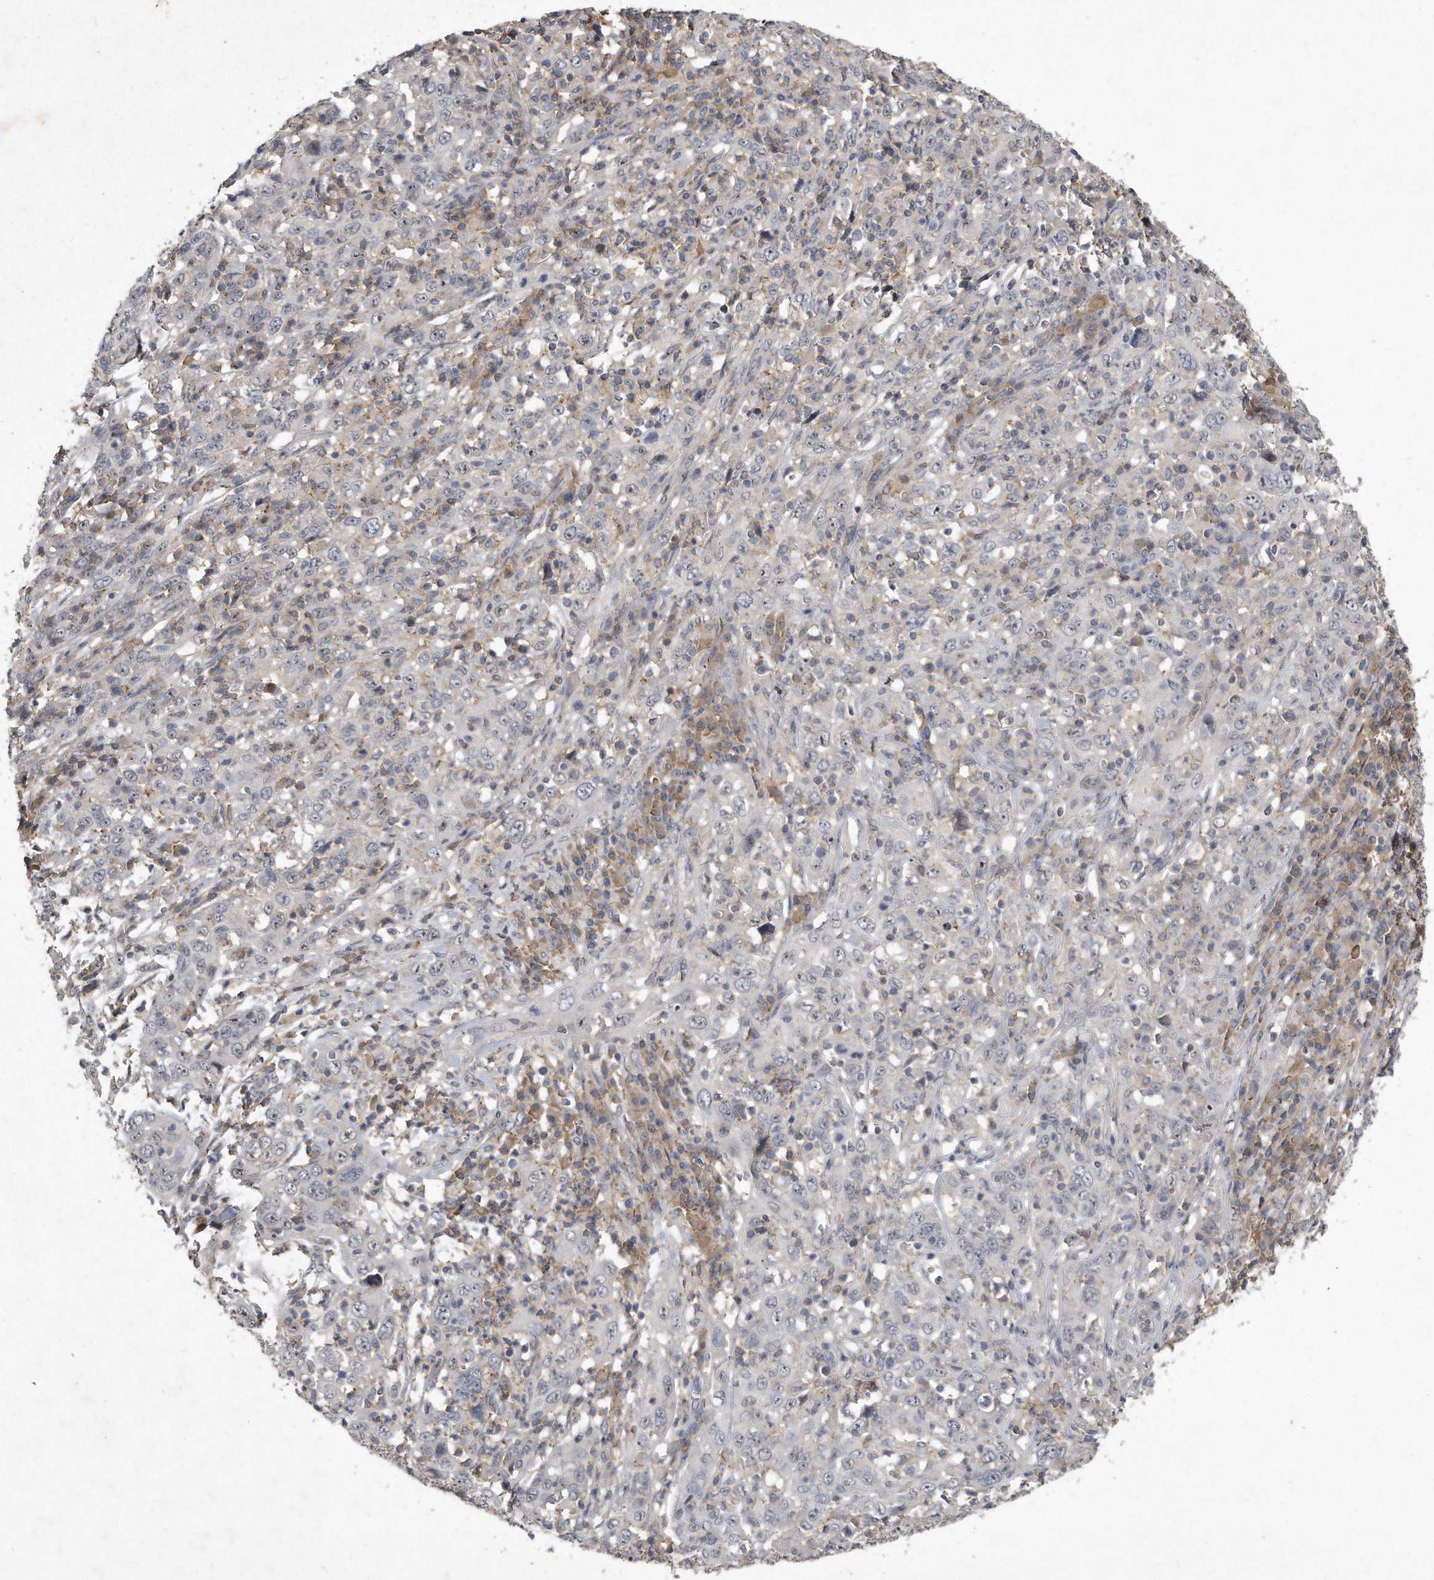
{"staining": {"intensity": "weak", "quantity": "<25%", "location": "nuclear"}, "tissue": "cervical cancer", "cell_type": "Tumor cells", "image_type": "cancer", "snomed": [{"axis": "morphology", "description": "Squamous cell carcinoma, NOS"}, {"axis": "topography", "description": "Cervix"}], "caption": "Tumor cells are negative for protein expression in human cervical cancer.", "gene": "PGBD2", "patient": {"sex": "female", "age": 46}}